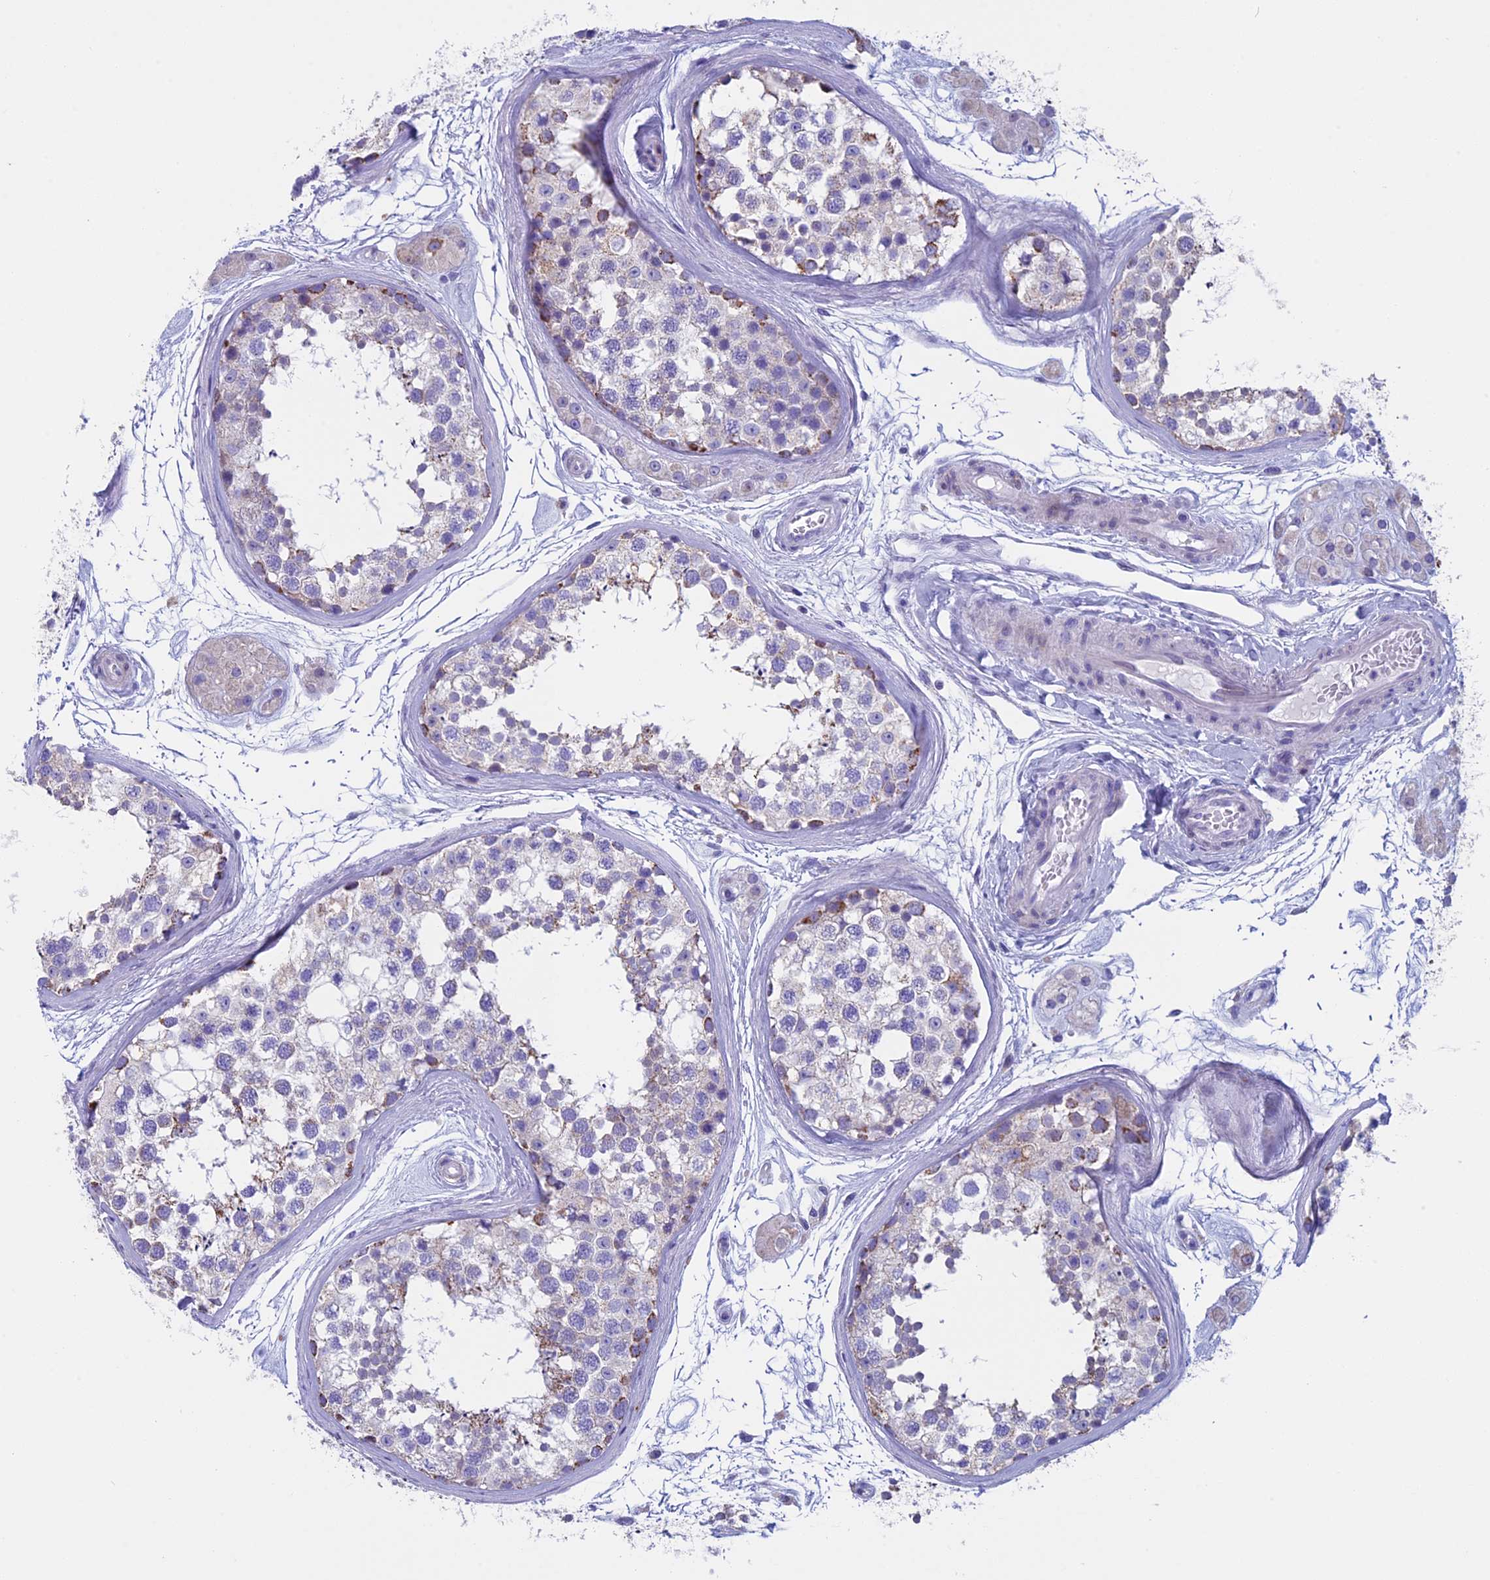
{"staining": {"intensity": "moderate", "quantity": "<25%", "location": "cytoplasmic/membranous"}, "tissue": "testis", "cell_type": "Cells in seminiferous ducts", "image_type": "normal", "snomed": [{"axis": "morphology", "description": "Normal tissue, NOS"}, {"axis": "topography", "description": "Testis"}], "caption": "The immunohistochemical stain highlights moderate cytoplasmic/membranous expression in cells in seminiferous ducts of benign testis.", "gene": "ZNF563", "patient": {"sex": "male", "age": 56}}